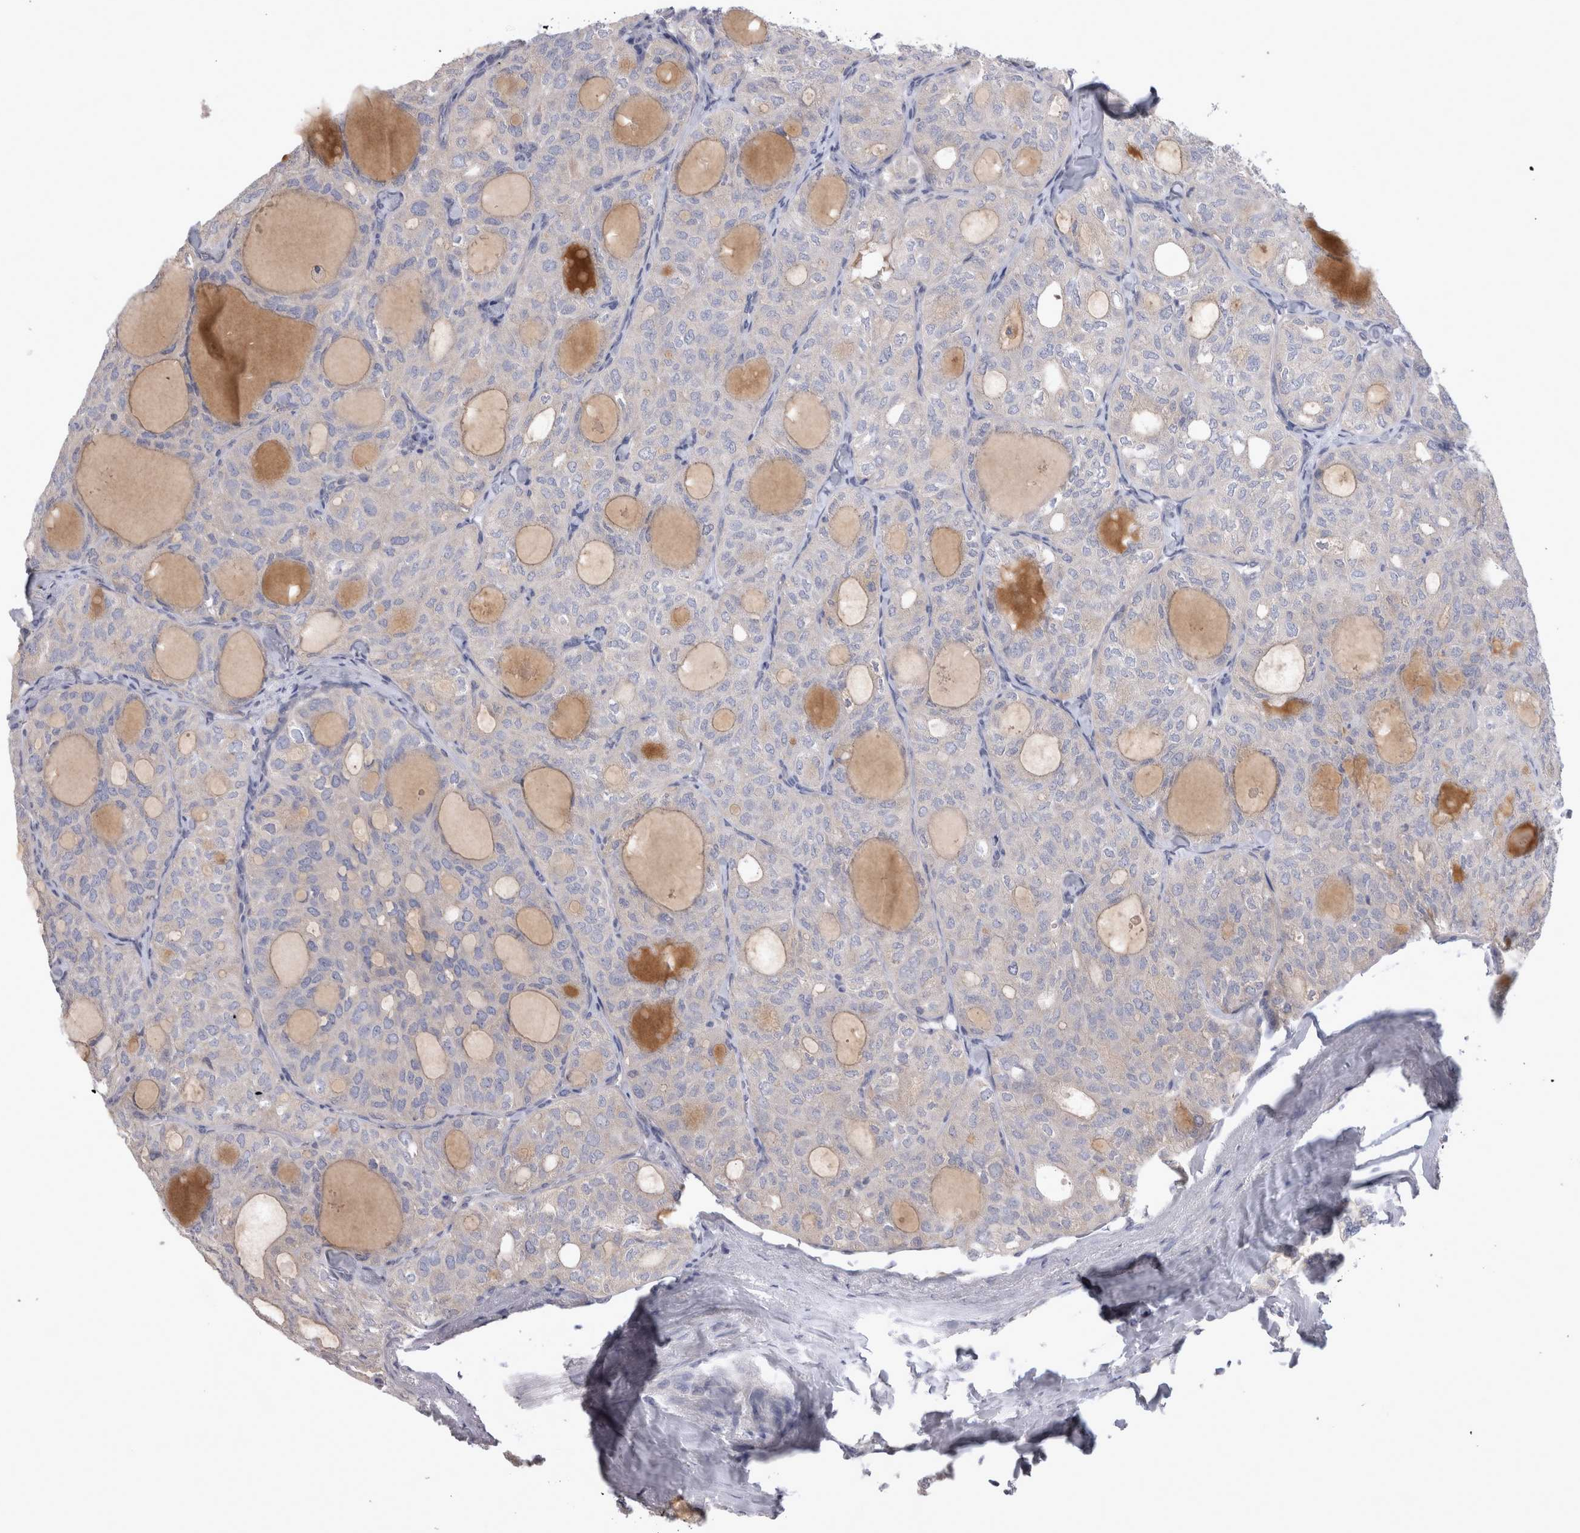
{"staining": {"intensity": "negative", "quantity": "none", "location": "none"}, "tissue": "thyroid cancer", "cell_type": "Tumor cells", "image_type": "cancer", "snomed": [{"axis": "morphology", "description": "Follicular adenoma carcinoma, NOS"}, {"axis": "topography", "description": "Thyroid gland"}], "caption": "IHC photomicrograph of neoplastic tissue: human follicular adenoma carcinoma (thyroid) stained with DAB reveals no significant protein positivity in tumor cells.", "gene": "LRRC40", "patient": {"sex": "male", "age": 75}}